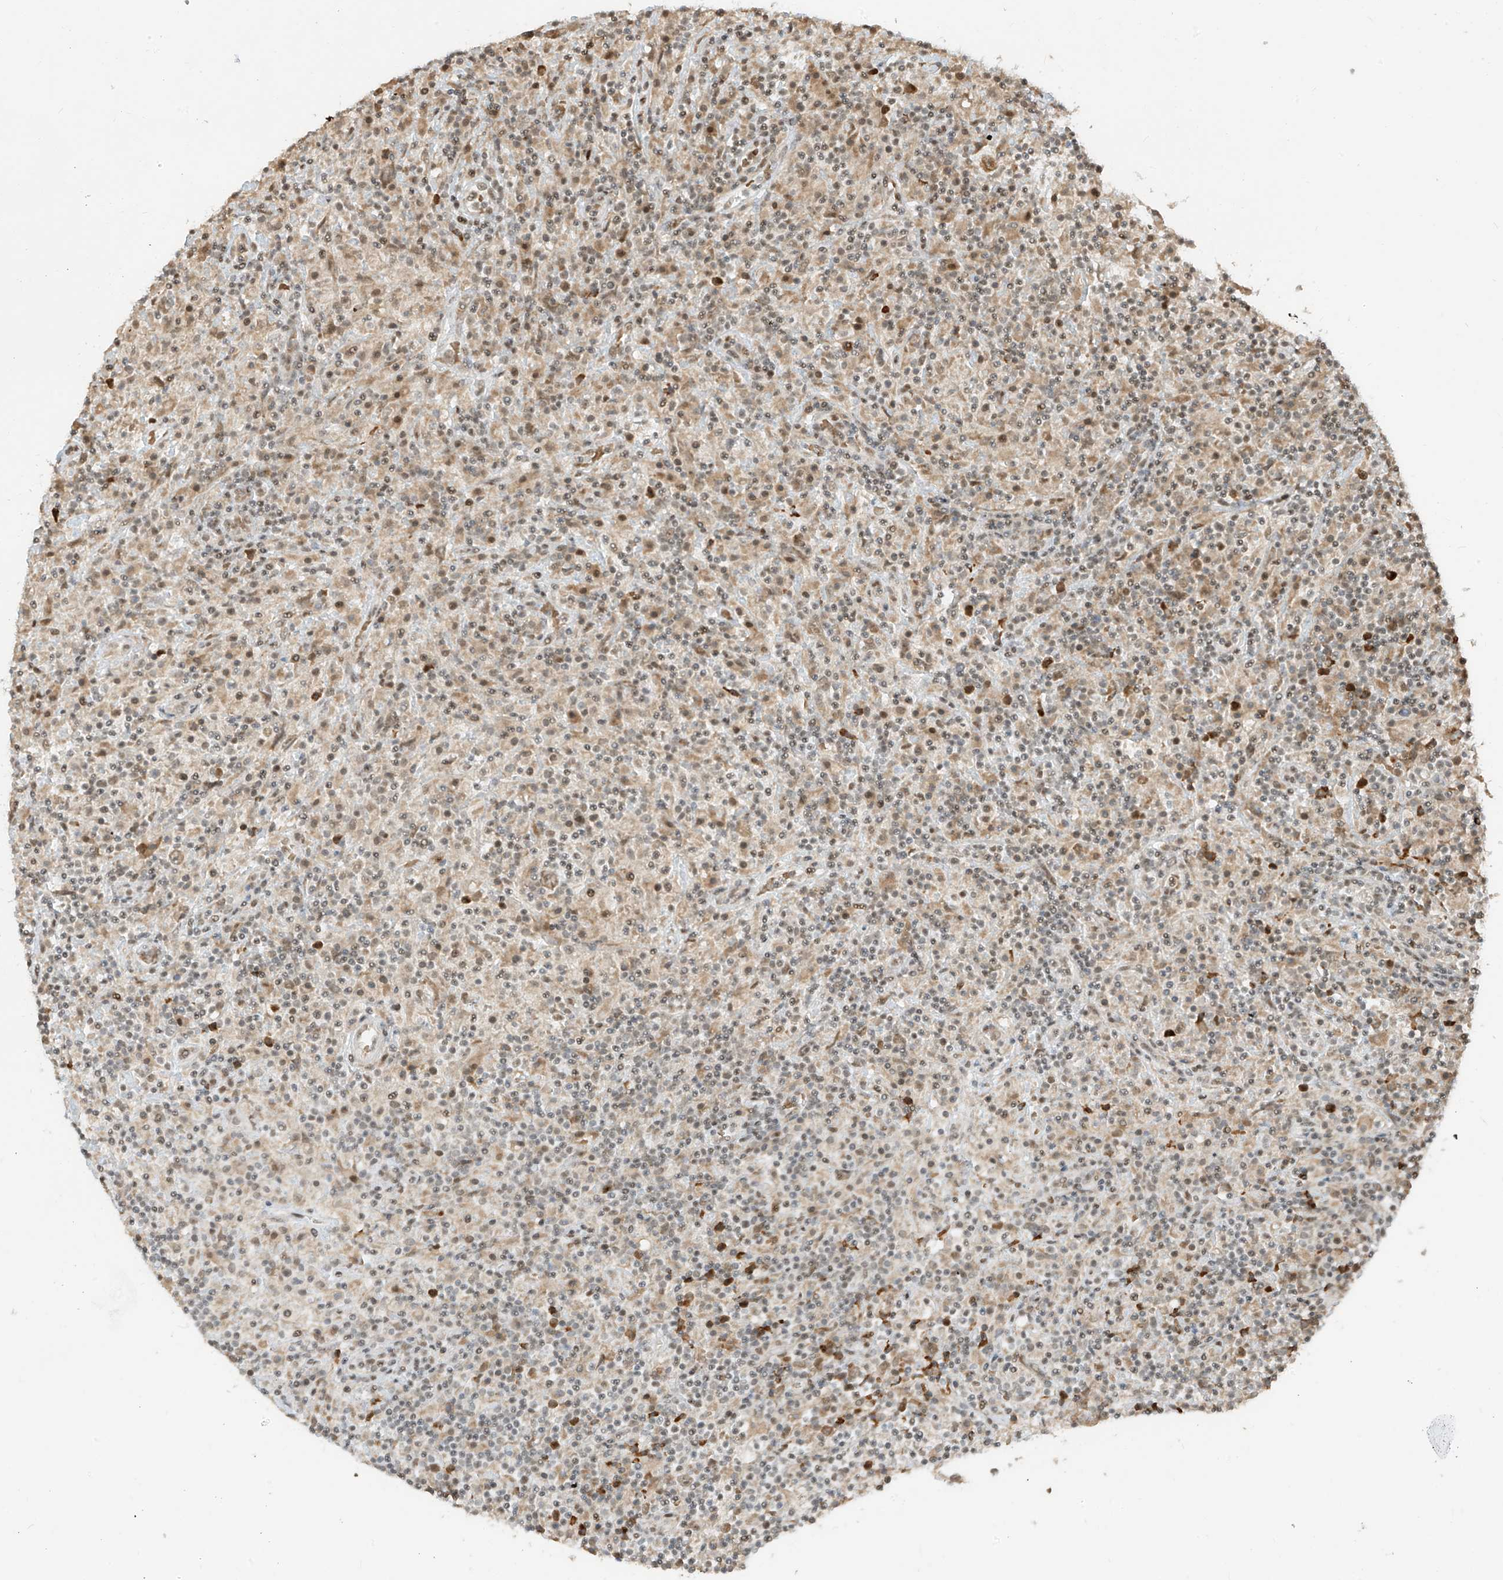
{"staining": {"intensity": "moderate", "quantity": ">75%", "location": "nuclear"}, "tissue": "lymphoma", "cell_type": "Tumor cells", "image_type": "cancer", "snomed": [{"axis": "morphology", "description": "Hodgkin's disease, NOS"}, {"axis": "topography", "description": "Lymph node"}], "caption": "Immunohistochemical staining of Hodgkin's disease exhibits medium levels of moderate nuclear expression in approximately >75% of tumor cells. (Brightfield microscopy of DAB IHC at high magnification).", "gene": "ZMYM2", "patient": {"sex": "male", "age": 70}}